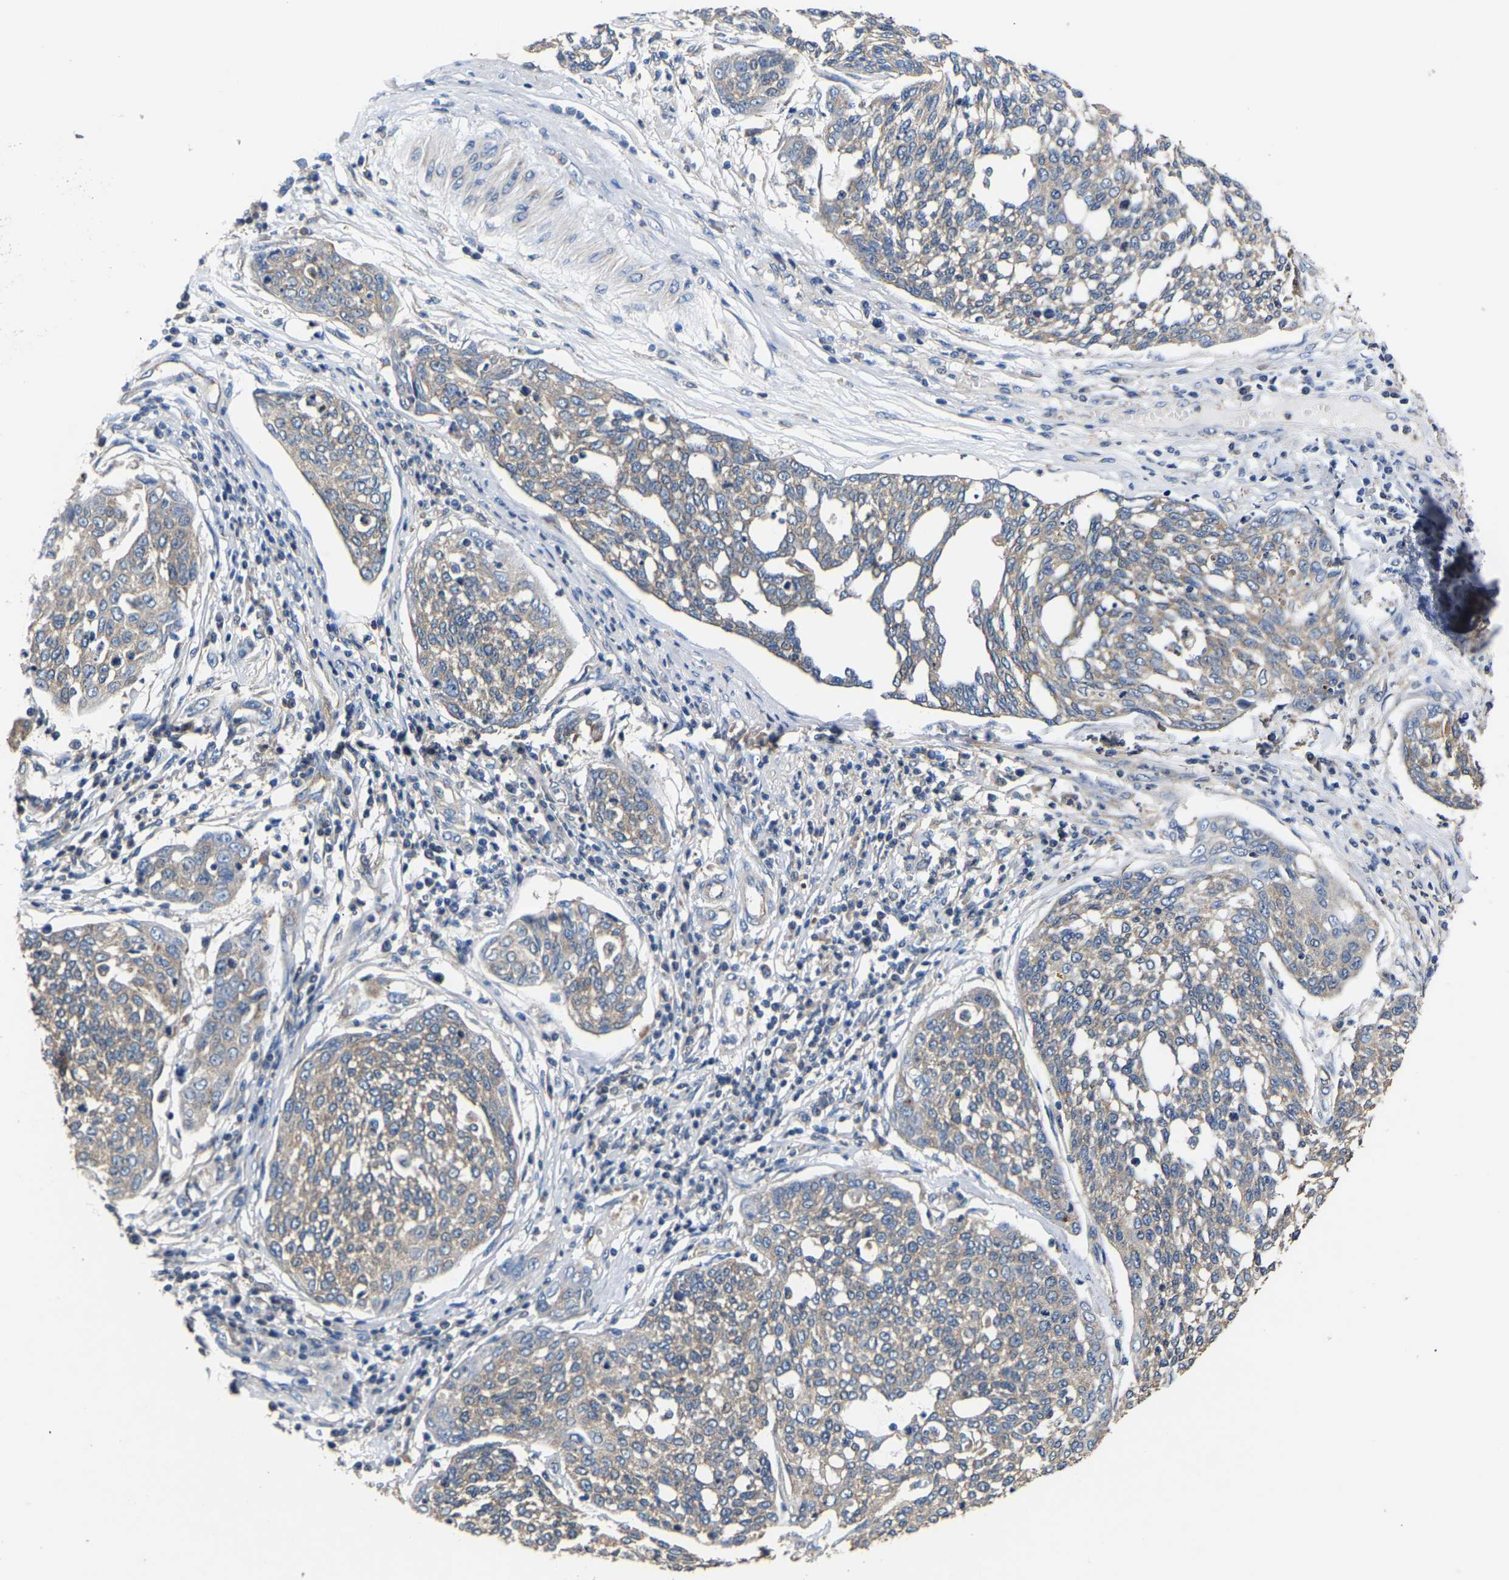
{"staining": {"intensity": "weak", "quantity": "<25%", "location": "cytoplasmic/membranous"}, "tissue": "cervical cancer", "cell_type": "Tumor cells", "image_type": "cancer", "snomed": [{"axis": "morphology", "description": "Squamous cell carcinoma, NOS"}, {"axis": "topography", "description": "Cervix"}], "caption": "IHC micrograph of human squamous cell carcinoma (cervical) stained for a protein (brown), which exhibits no expression in tumor cells.", "gene": "AIMP2", "patient": {"sex": "female", "age": 34}}